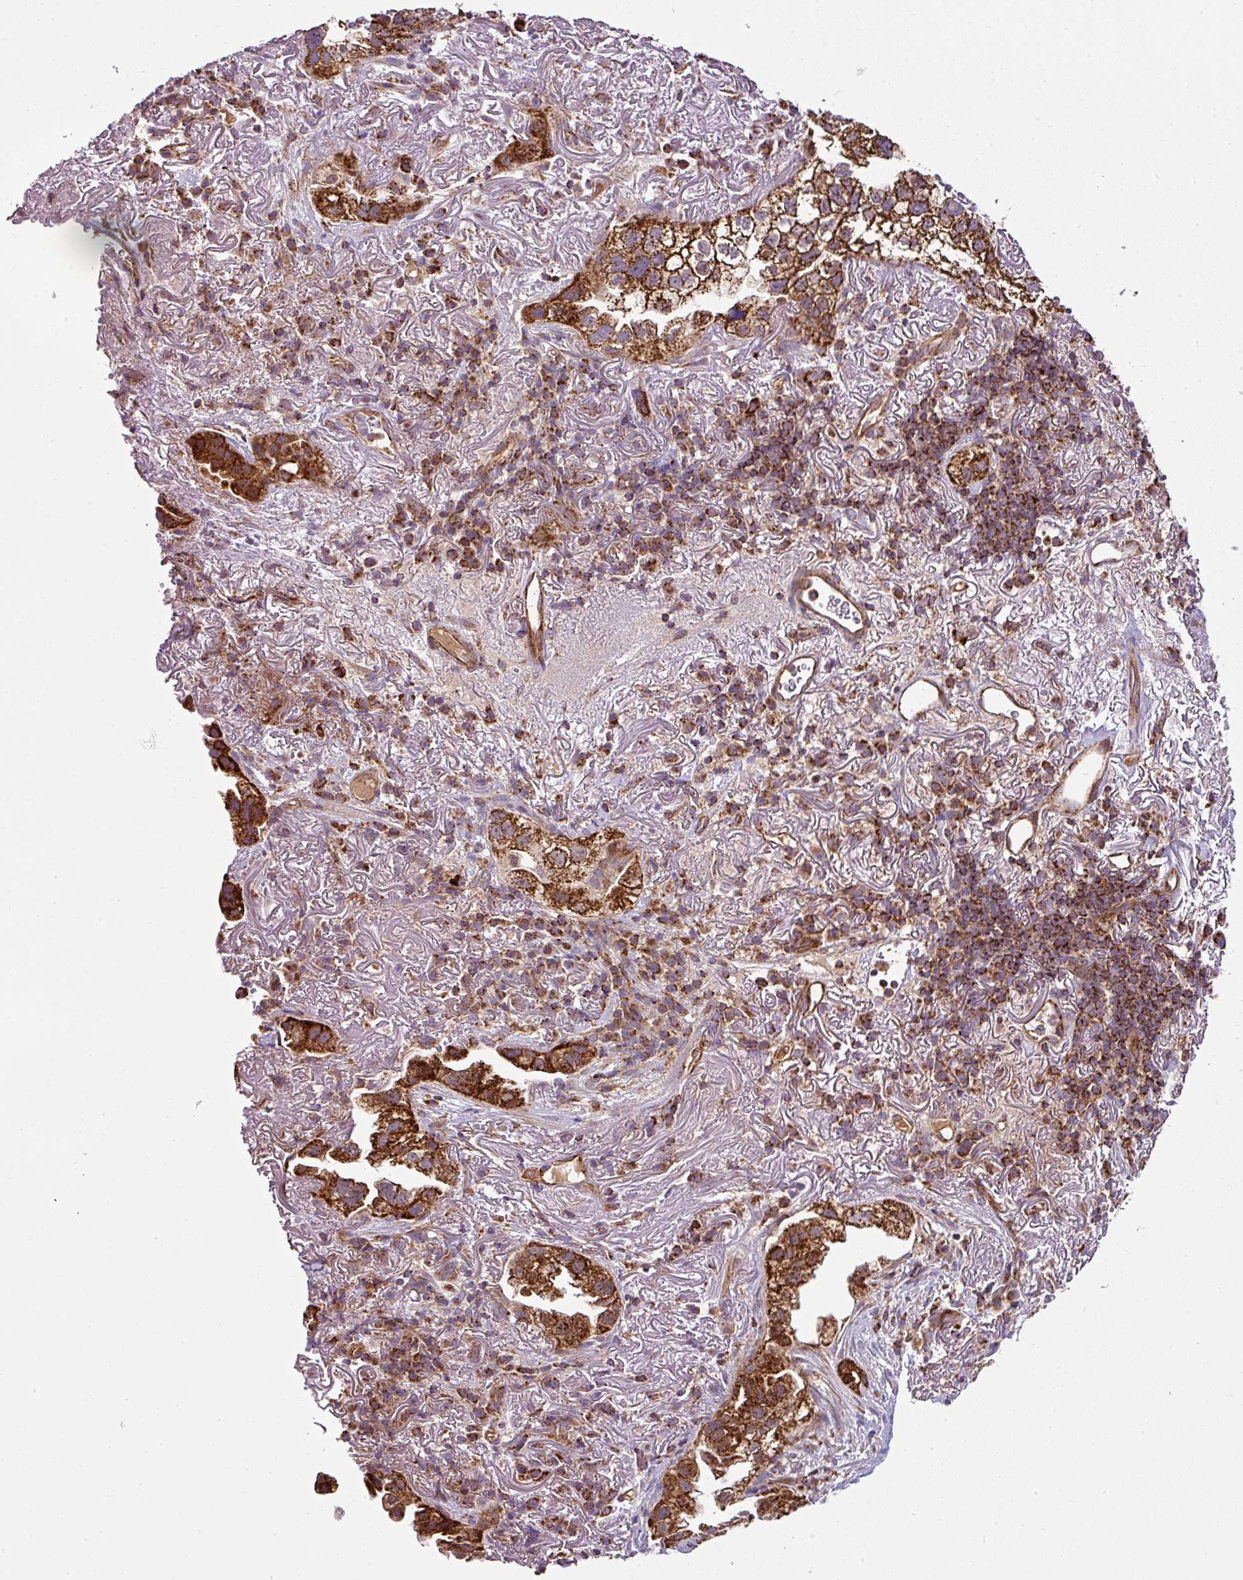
{"staining": {"intensity": "strong", "quantity": ">75%", "location": "cytoplasmic/membranous"}, "tissue": "lung cancer", "cell_type": "Tumor cells", "image_type": "cancer", "snomed": [{"axis": "morphology", "description": "Adenocarcinoma, NOS"}, {"axis": "topography", "description": "Lung"}], "caption": "Immunohistochemical staining of human lung cancer (adenocarcinoma) reveals high levels of strong cytoplasmic/membranous protein expression in approximately >75% of tumor cells.", "gene": "PRELID3B", "patient": {"sex": "female", "age": 69}}